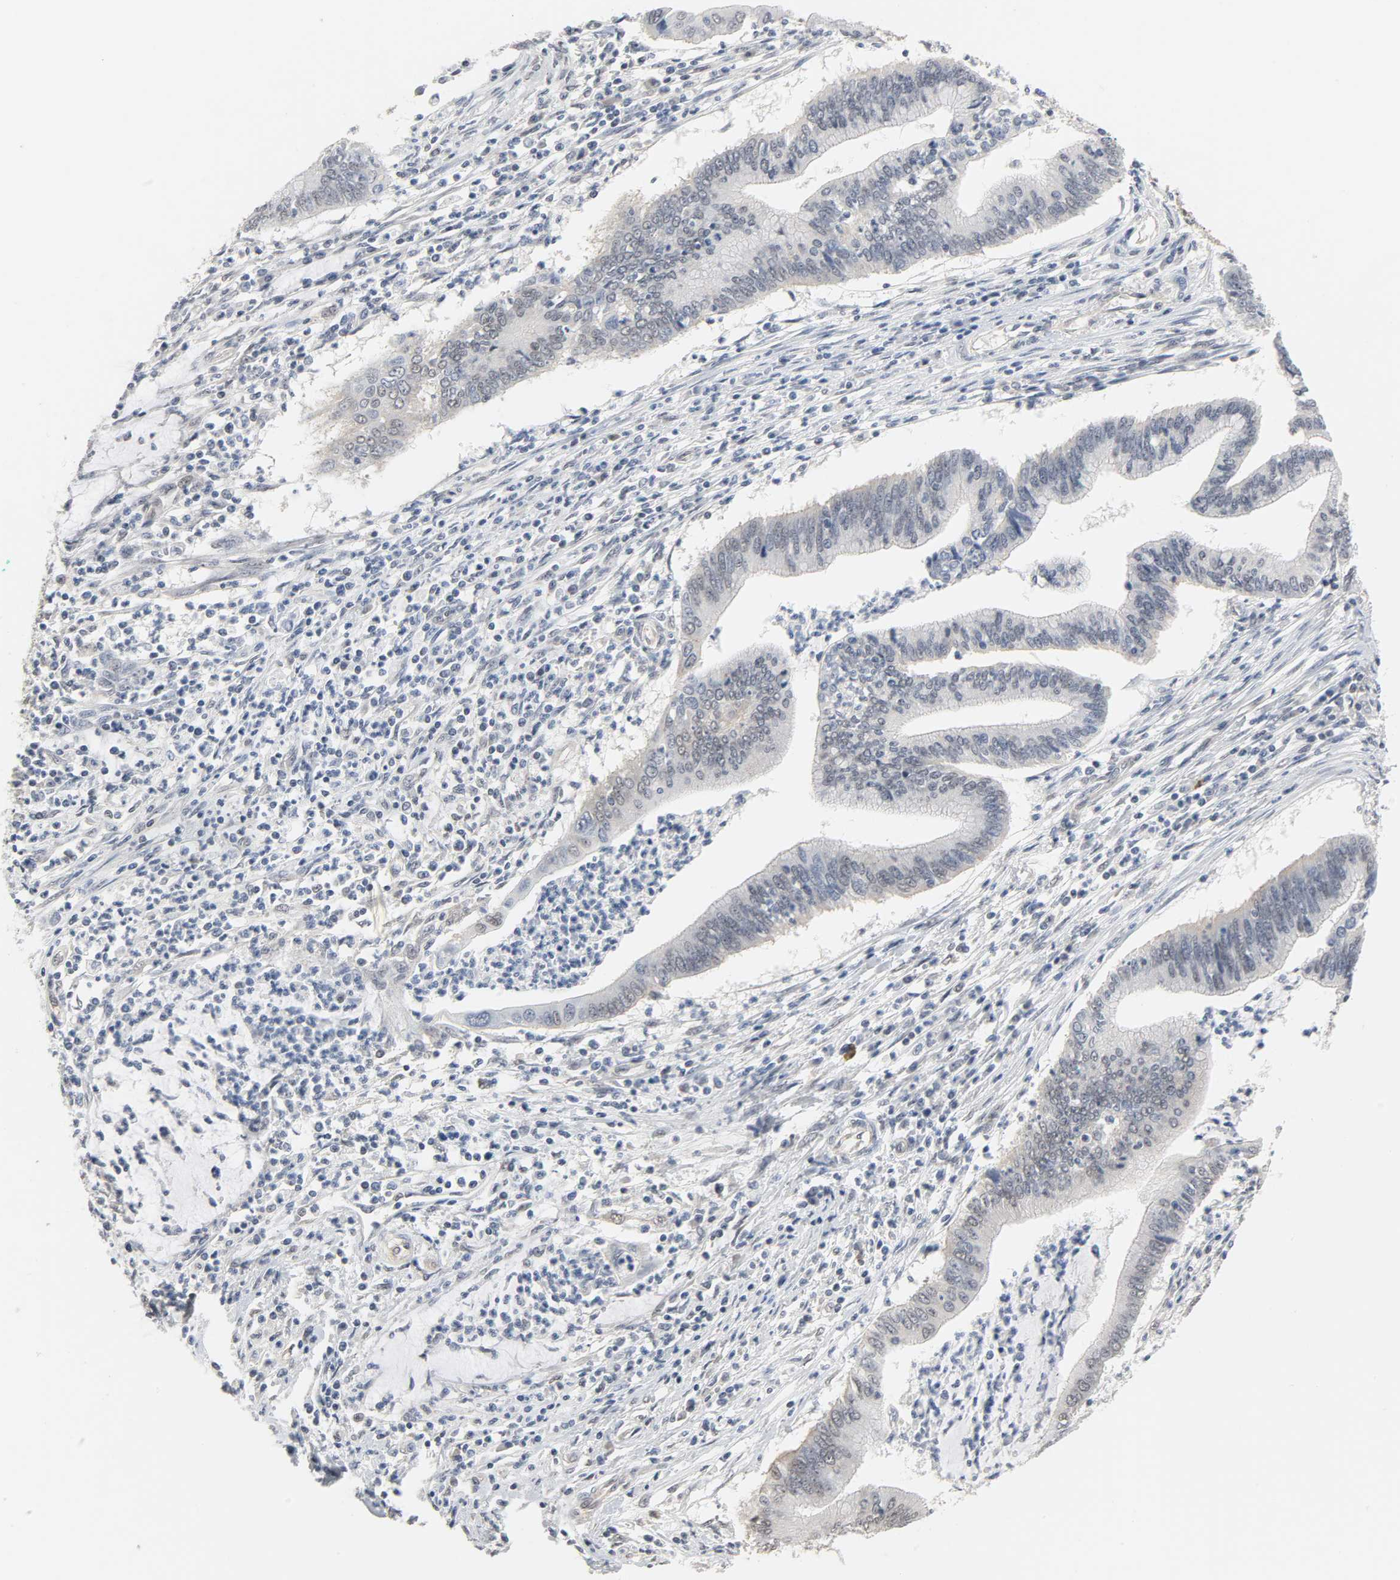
{"staining": {"intensity": "negative", "quantity": "none", "location": "none"}, "tissue": "cervical cancer", "cell_type": "Tumor cells", "image_type": "cancer", "snomed": [{"axis": "morphology", "description": "Adenocarcinoma, NOS"}, {"axis": "topography", "description": "Cervix"}], "caption": "Immunohistochemistry micrograph of human cervical cancer (adenocarcinoma) stained for a protein (brown), which displays no positivity in tumor cells.", "gene": "ACSS2", "patient": {"sex": "female", "age": 36}}